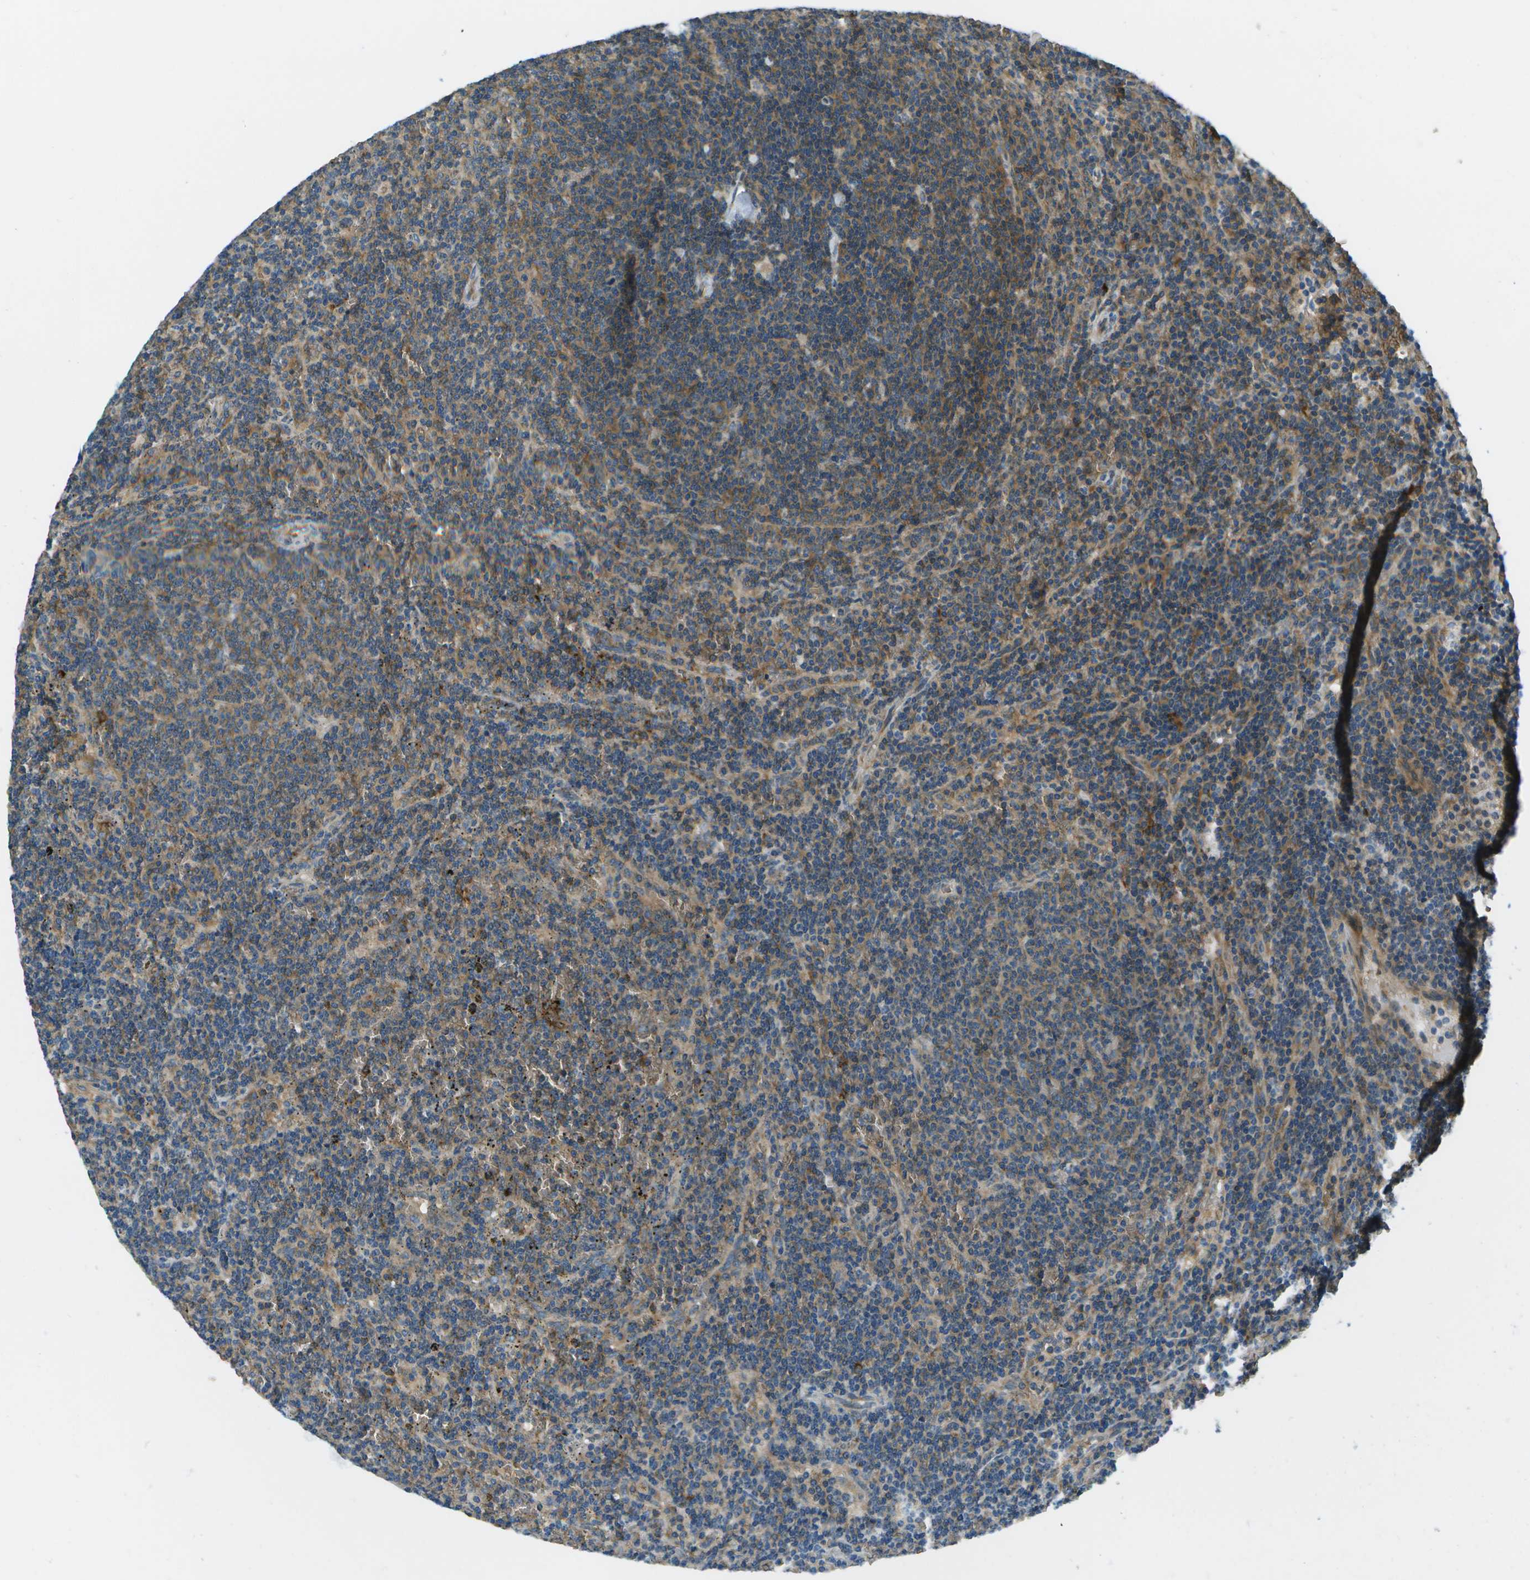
{"staining": {"intensity": "moderate", "quantity": "25%-75%", "location": "cytoplasmic/membranous"}, "tissue": "lymphoma", "cell_type": "Tumor cells", "image_type": "cancer", "snomed": [{"axis": "morphology", "description": "Malignant lymphoma, non-Hodgkin's type, Low grade"}, {"axis": "topography", "description": "Spleen"}], "caption": "Lymphoma tissue shows moderate cytoplasmic/membranous staining in about 25%-75% of tumor cells (DAB (3,3'-diaminobenzidine) IHC, brown staining for protein, blue staining for nuclei).", "gene": "CTIF", "patient": {"sex": "female", "age": 50}}